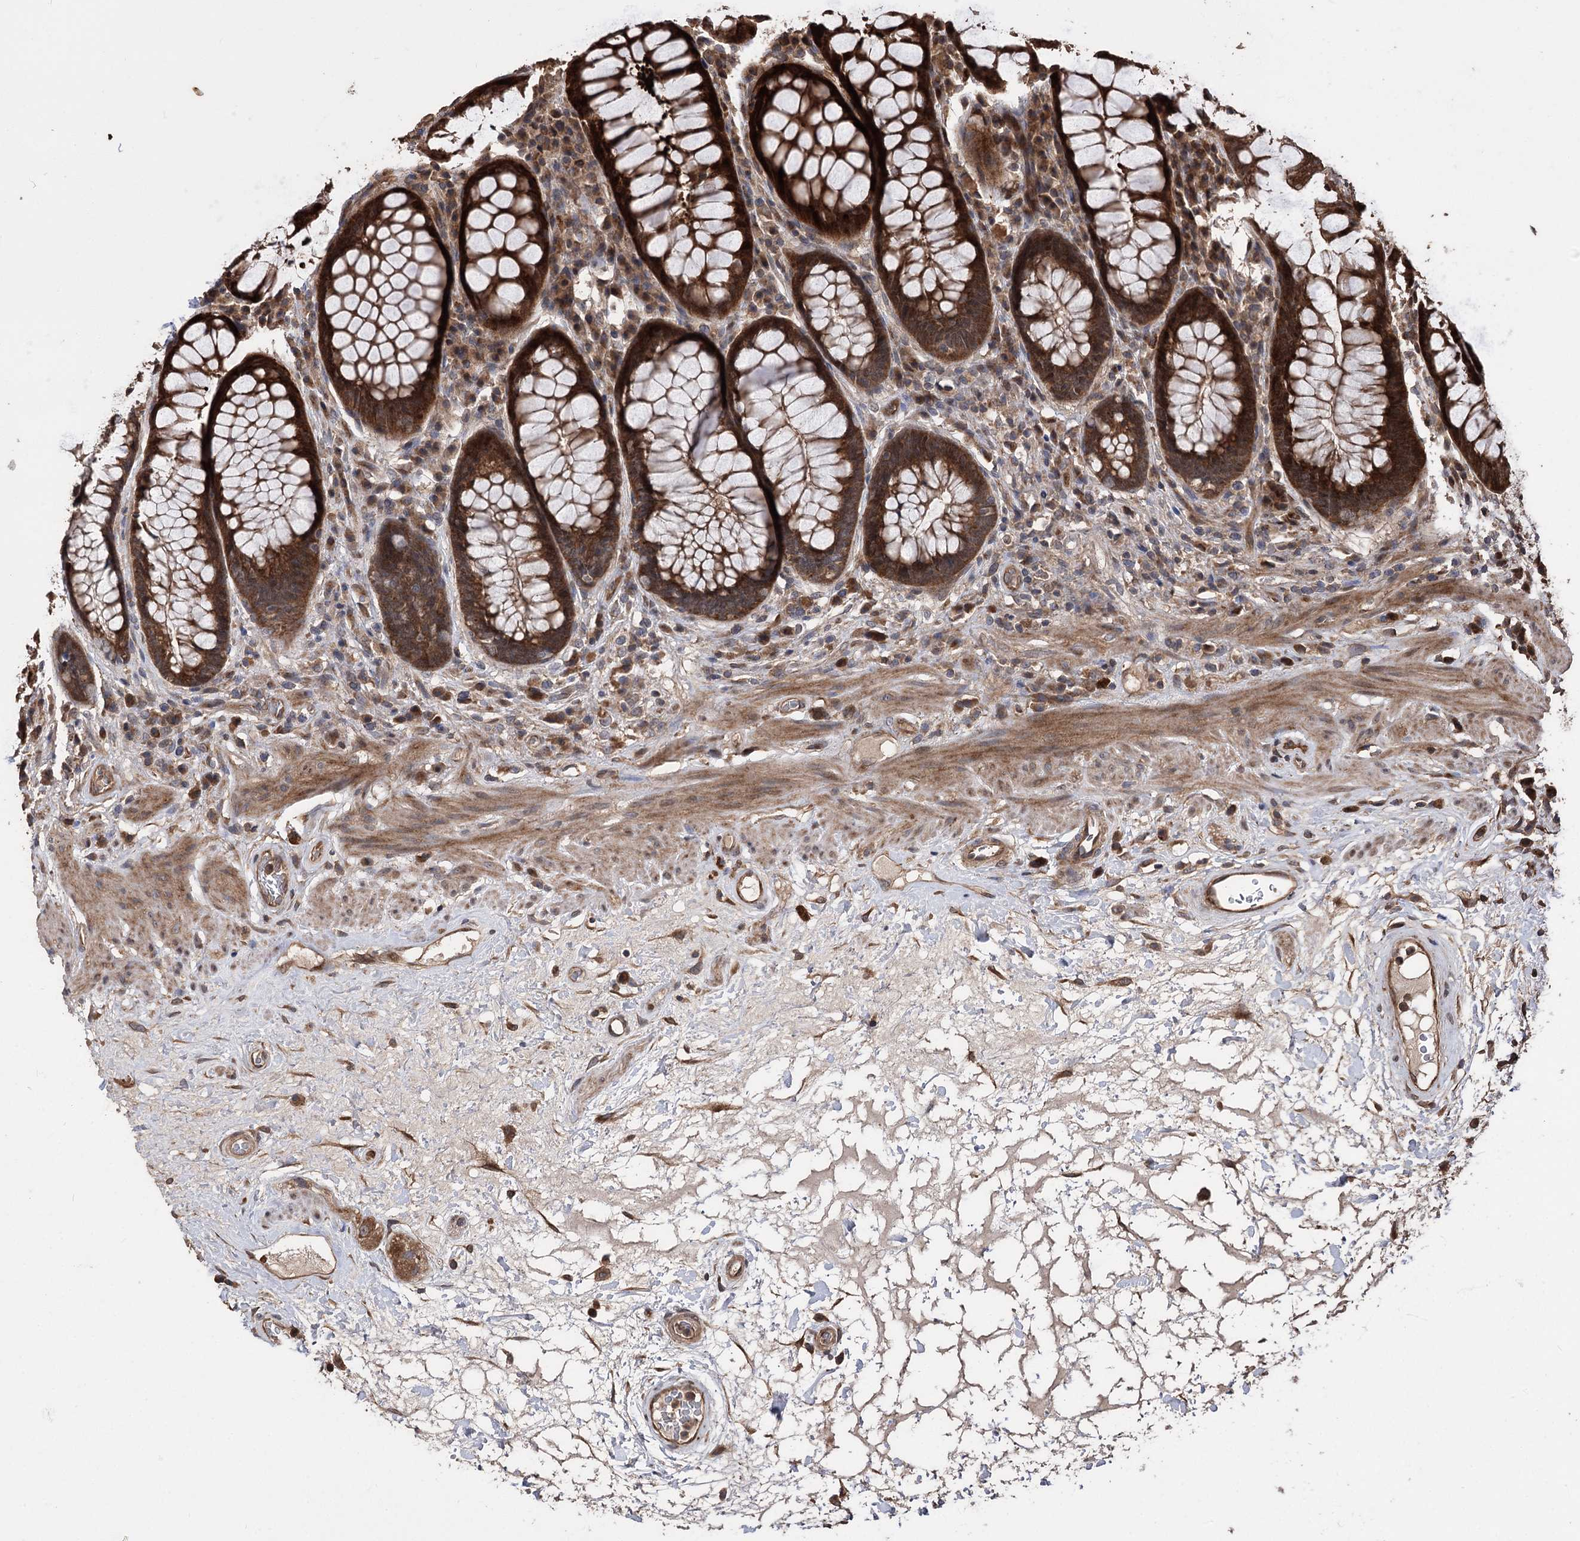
{"staining": {"intensity": "strong", "quantity": ">75%", "location": "cytoplasmic/membranous"}, "tissue": "rectum", "cell_type": "Glandular cells", "image_type": "normal", "snomed": [{"axis": "morphology", "description": "Normal tissue, NOS"}, {"axis": "topography", "description": "Rectum"}], "caption": "Benign rectum shows strong cytoplasmic/membranous positivity in about >75% of glandular cells, visualized by immunohistochemistry. The staining is performed using DAB (3,3'-diaminobenzidine) brown chromogen to label protein expression. The nuclei are counter-stained blue using hematoxylin.", "gene": "RASSF3", "patient": {"sex": "male", "age": 64}}